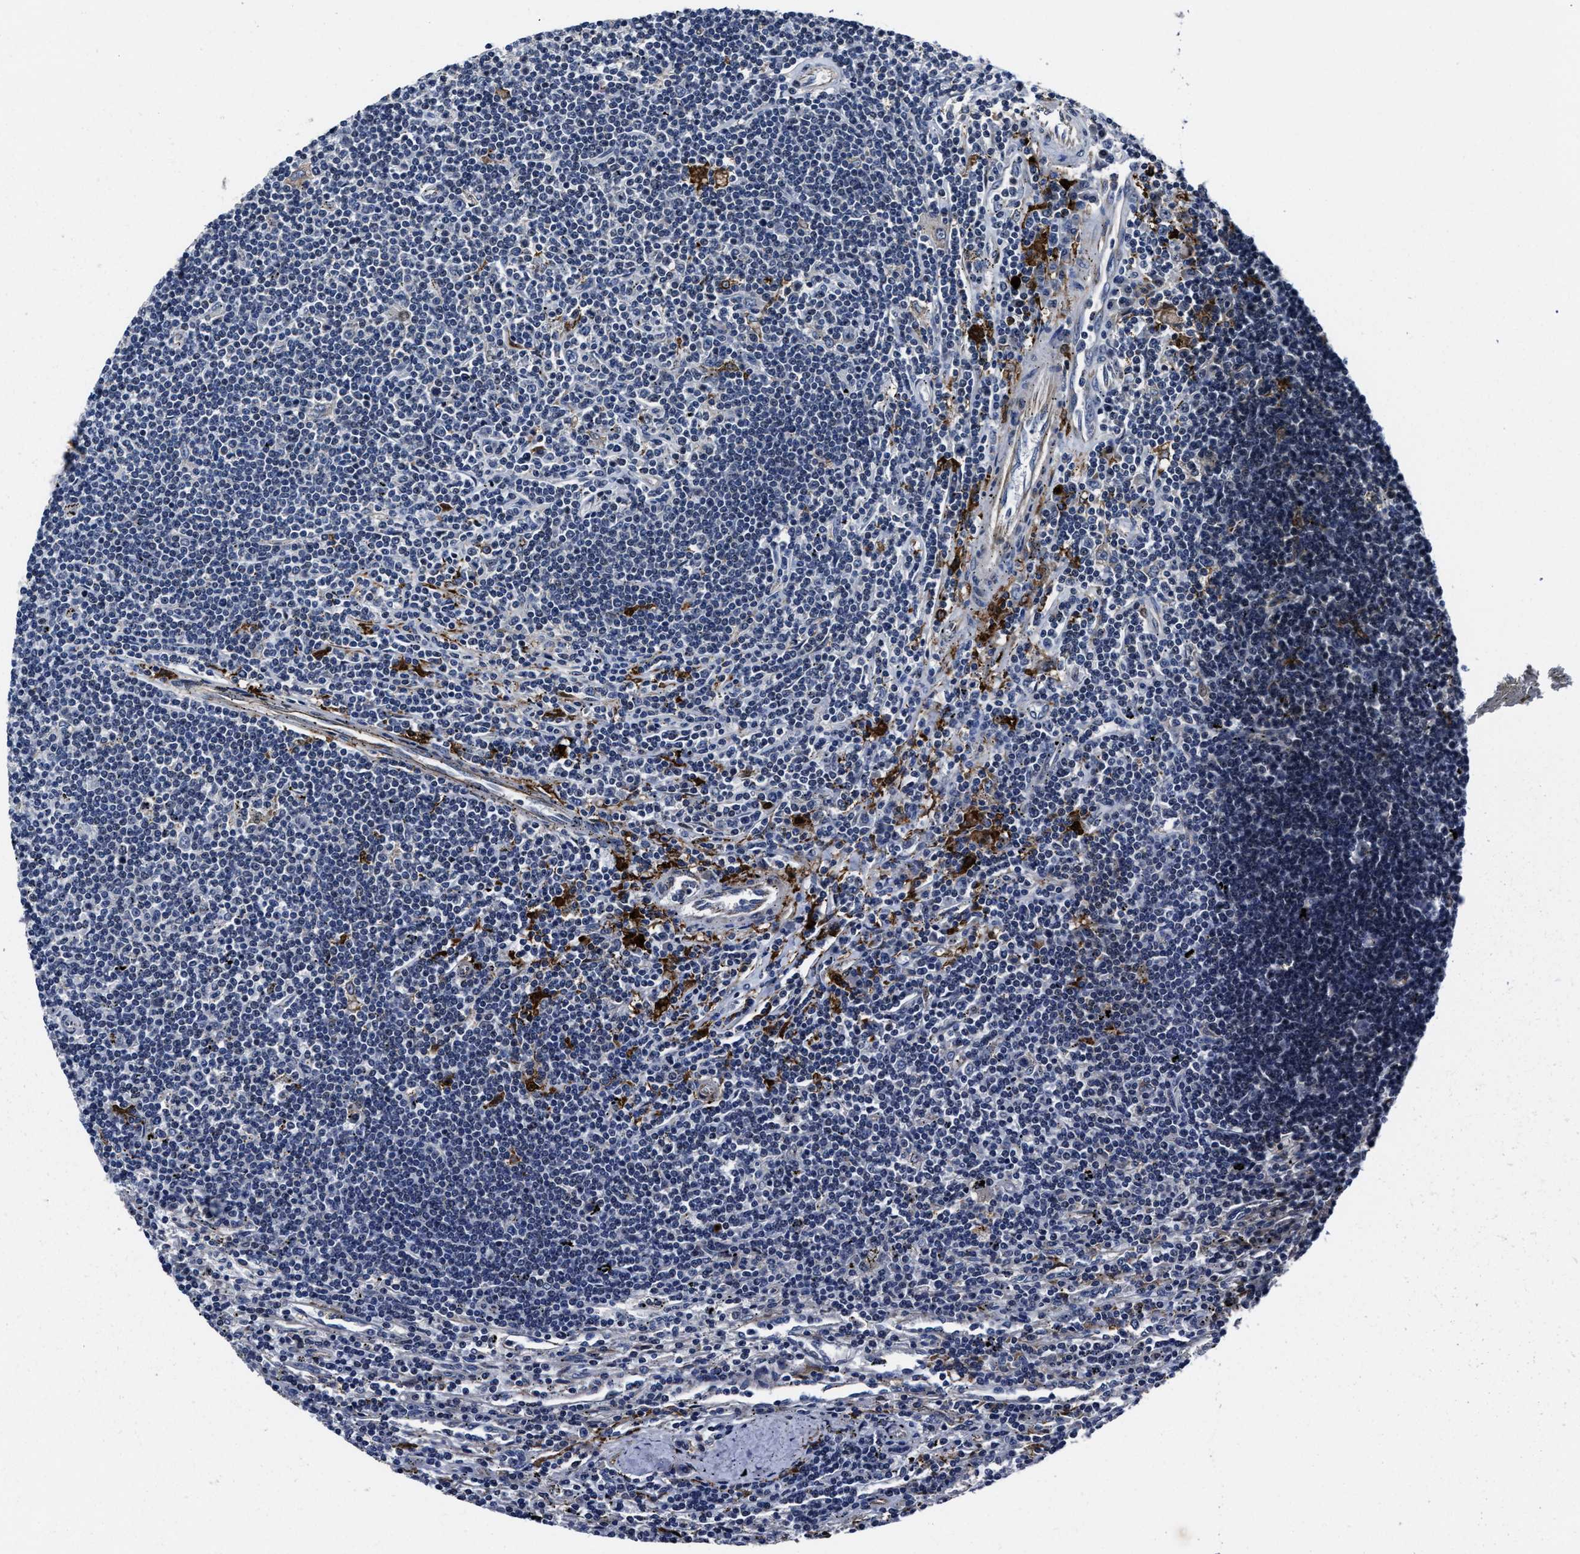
{"staining": {"intensity": "negative", "quantity": "none", "location": "none"}, "tissue": "lymphoma", "cell_type": "Tumor cells", "image_type": "cancer", "snomed": [{"axis": "morphology", "description": "Malignant lymphoma, non-Hodgkin's type, Low grade"}, {"axis": "topography", "description": "Spleen"}], "caption": "A photomicrograph of malignant lymphoma, non-Hodgkin's type (low-grade) stained for a protein shows no brown staining in tumor cells.", "gene": "RSBN1L", "patient": {"sex": "male", "age": 76}}